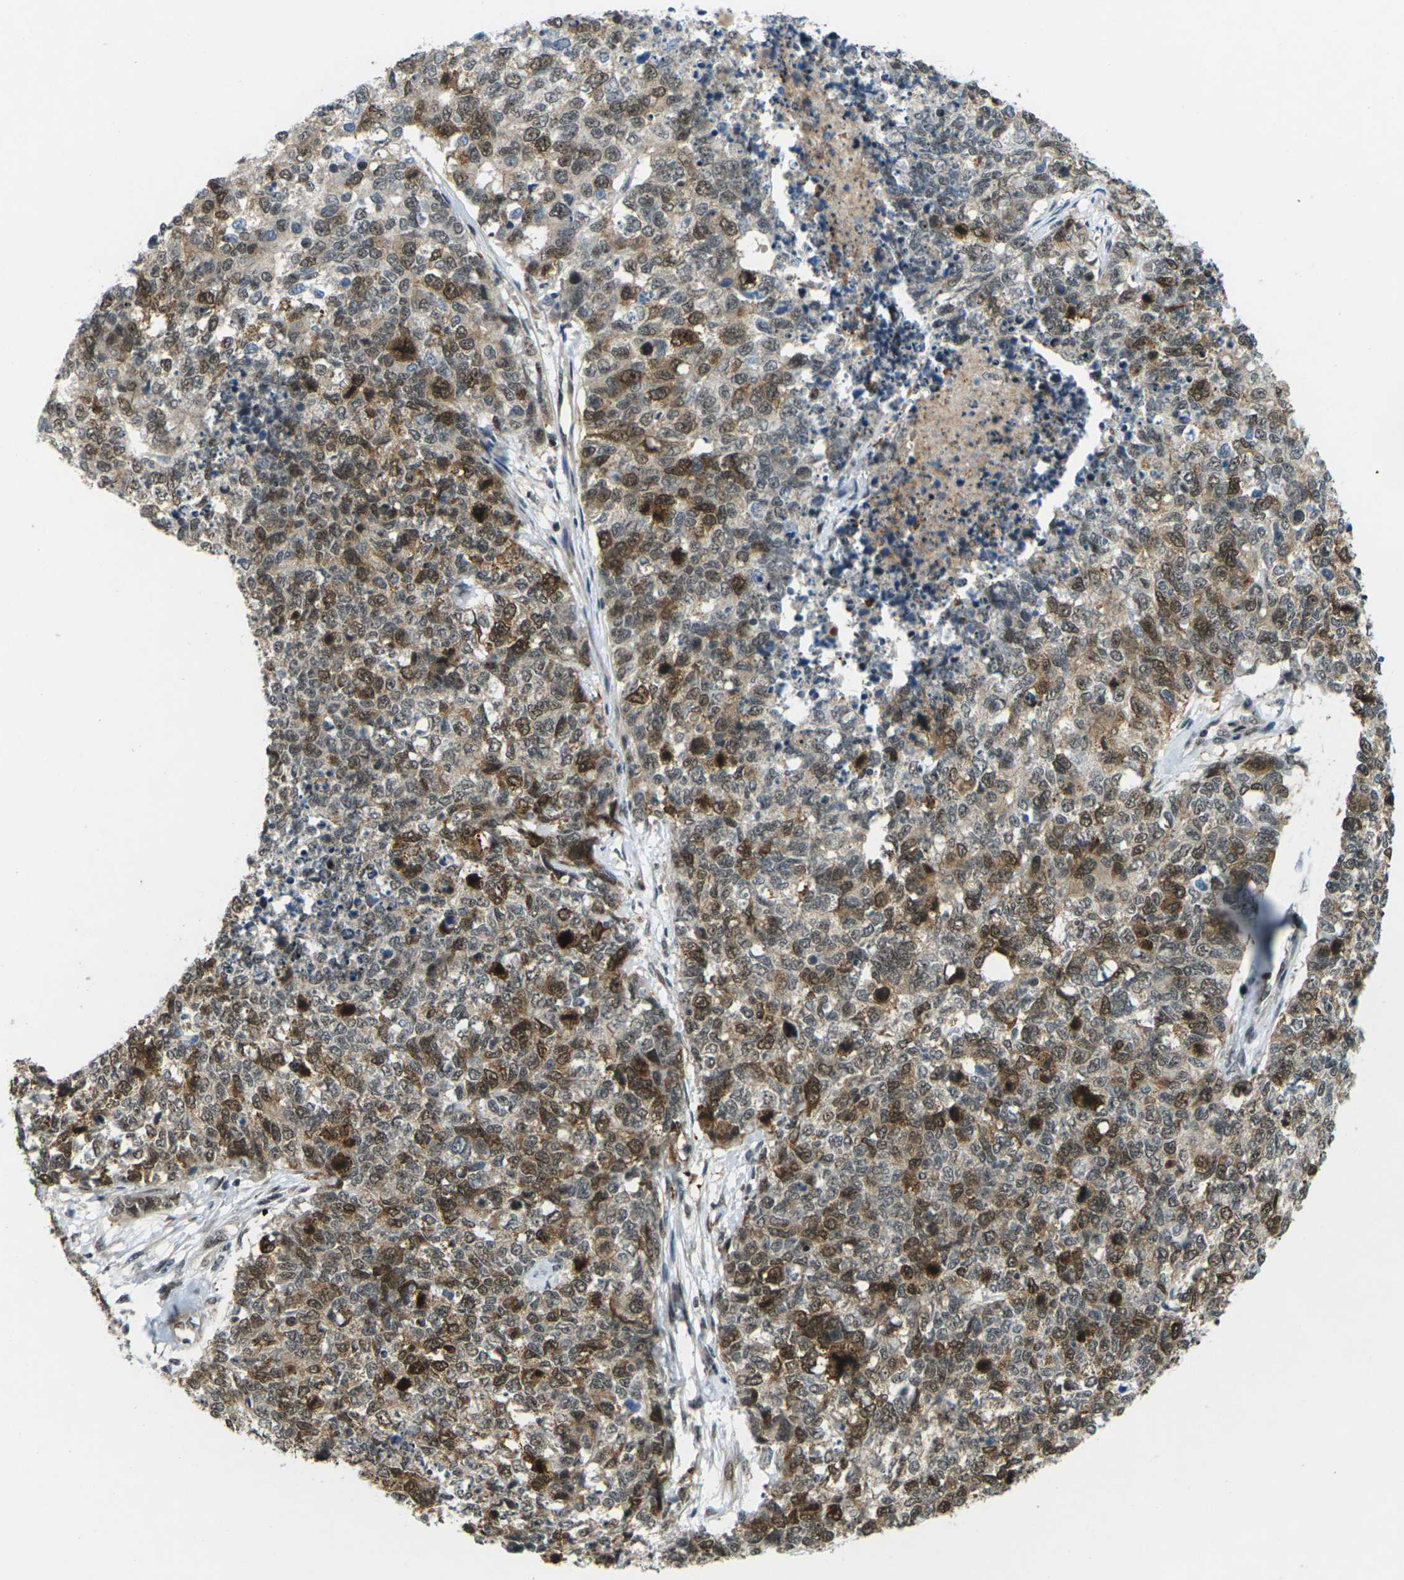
{"staining": {"intensity": "moderate", "quantity": ">75%", "location": "cytoplasmic/membranous,nuclear"}, "tissue": "cervical cancer", "cell_type": "Tumor cells", "image_type": "cancer", "snomed": [{"axis": "morphology", "description": "Squamous cell carcinoma, NOS"}, {"axis": "topography", "description": "Cervix"}], "caption": "There is medium levels of moderate cytoplasmic/membranous and nuclear positivity in tumor cells of cervical cancer (squamous cell carcinoma), as demonstrated by immunohistochemical staining (brown color).", "gene": "UBE2S", "patient": {"sex": "female", "age": 63}}